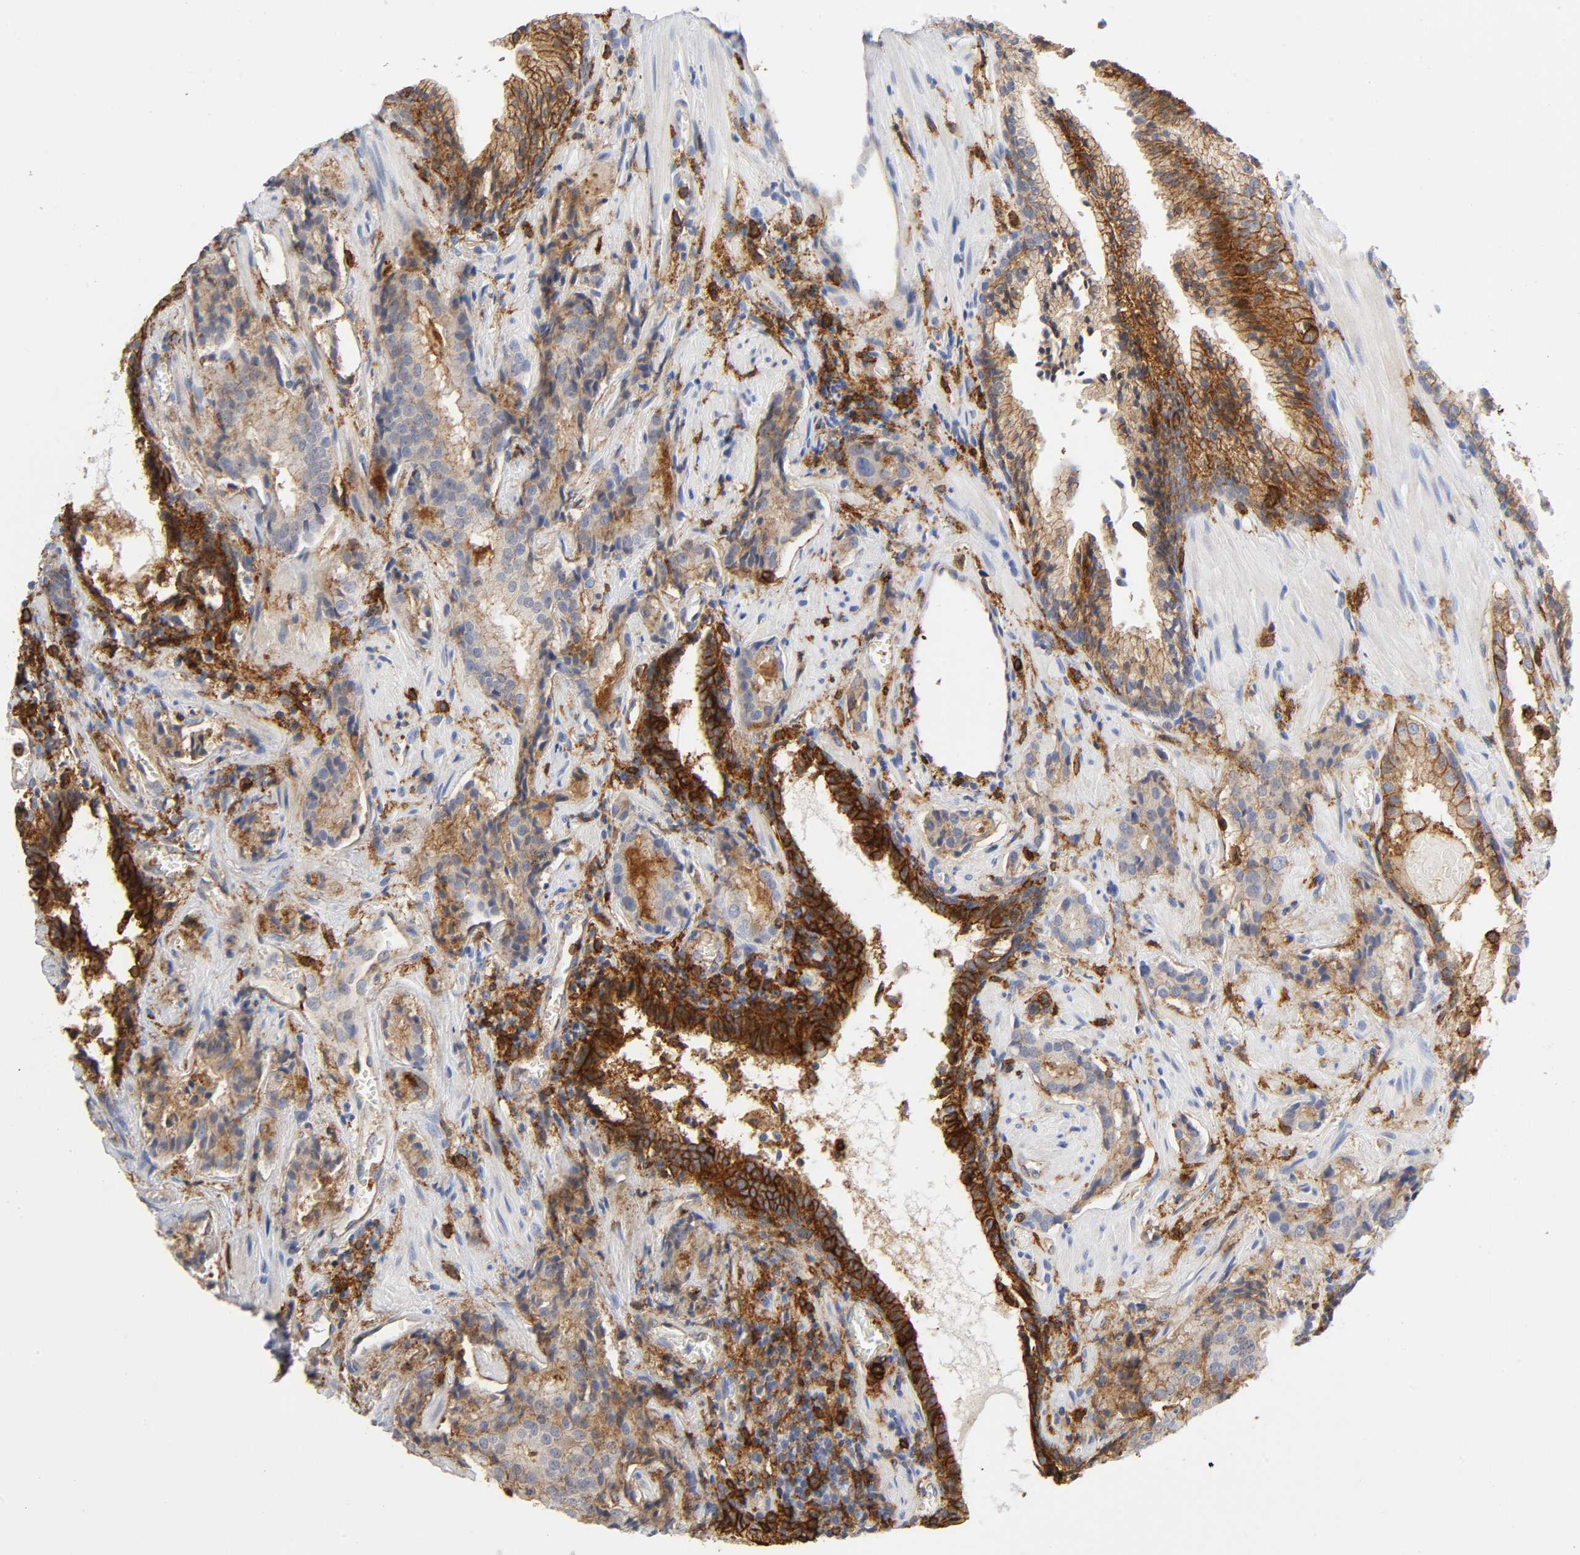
{"staining": {"intensity": "negative", "quantity": "none", "location": "none"}, "tissue": "prostate cancer", "cell_type": "Tumor cells", "image_type": "cancer", "snomed": [{"axis": "morphology", "description": "Adenocarcinoma, High grade"}, {"axis": "topography", "description": "Prostate"}], "caption": "High magnification brightfield microscopy of prostate cancer (high-grade adenocarcinoma) stained with DAB (brown) and counterstained with hematoxylin (blue): tumor cells show no significant staining. Brightfield microscopy of IHC stained with DAB (brown) and hematoxylin (blue), captured at high magnification.", "gene": "LYN", "patient": {"sex": "male", "age": 58}}